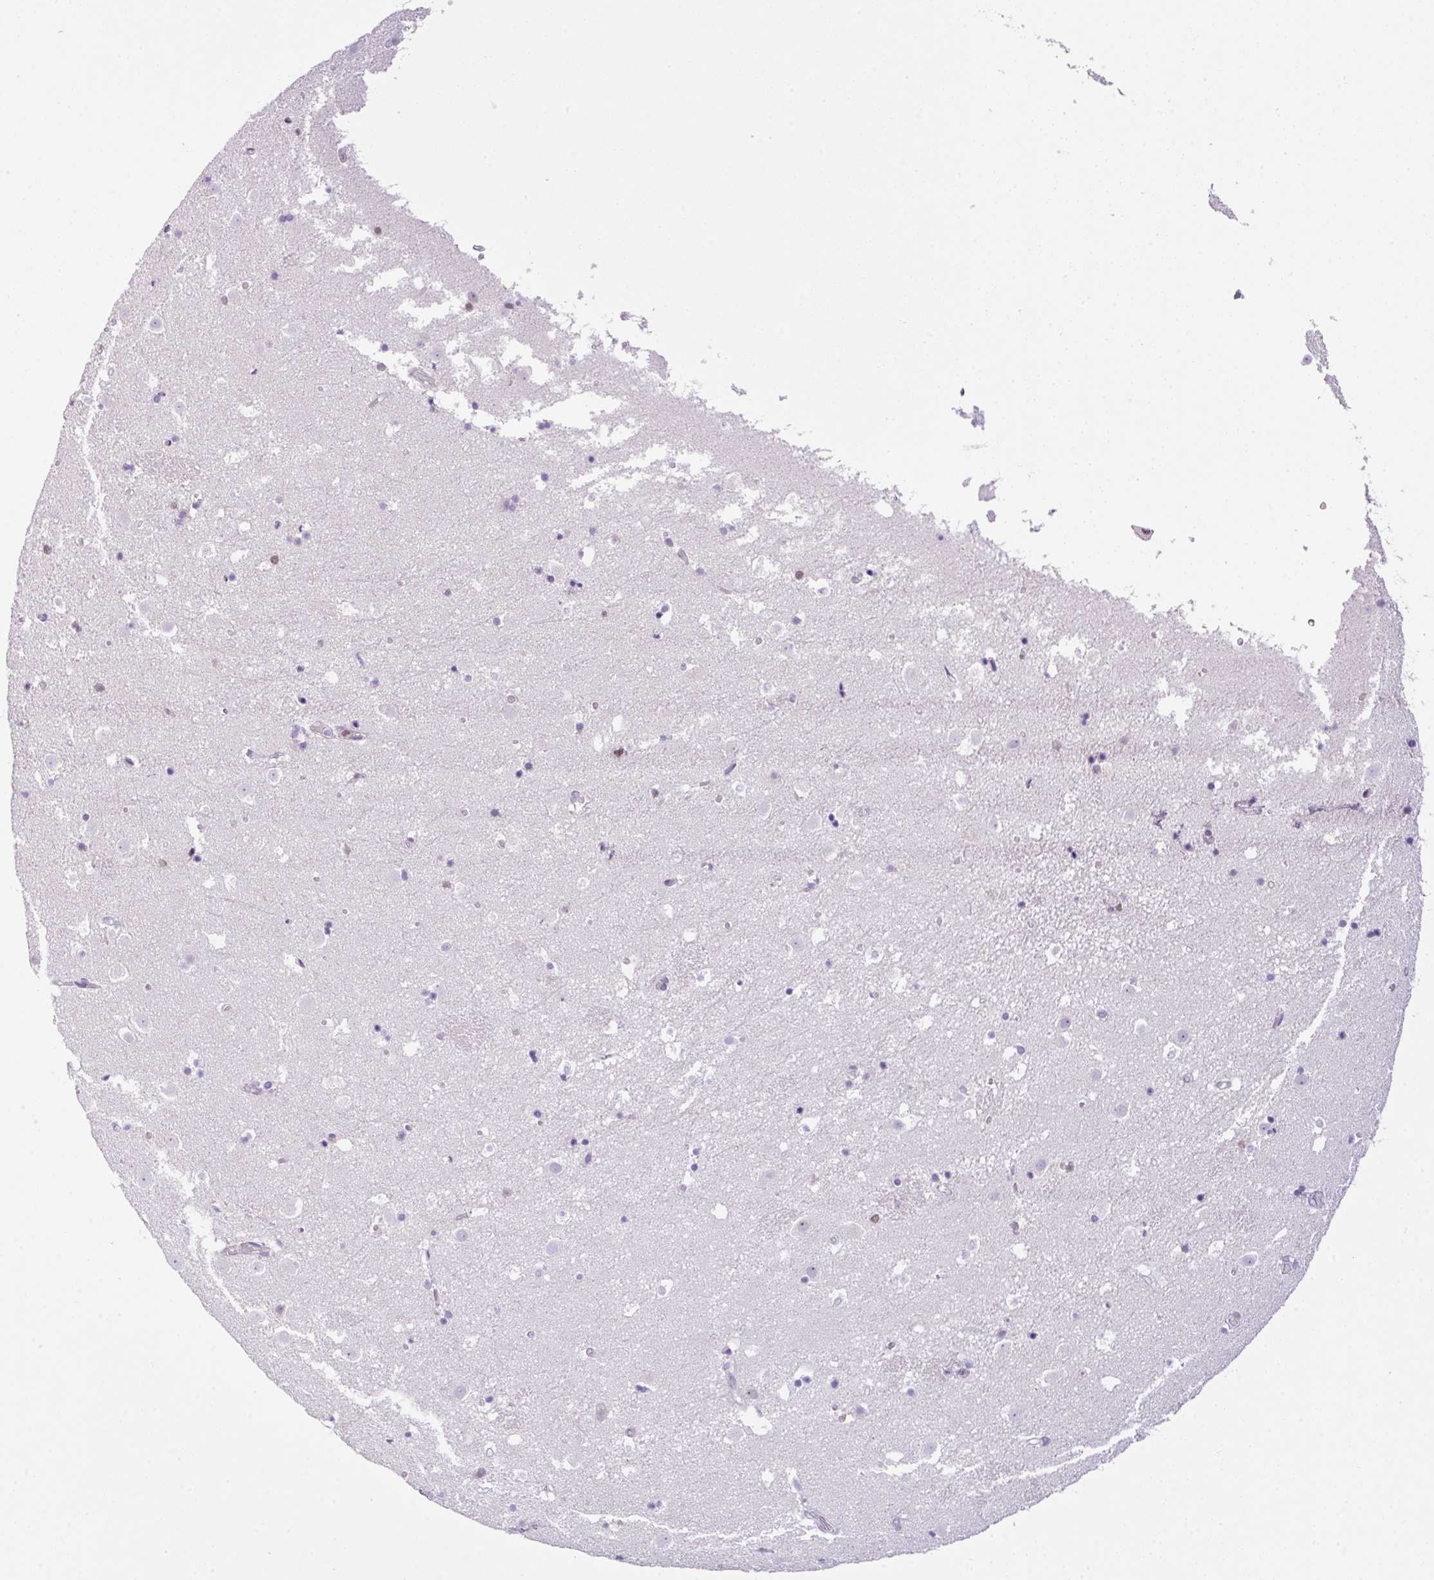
{"staining": {"intensity": "negative", "quantity": "none", "location": "none"}, "tissue": "caudate", "cell_type": "Glial cells", "image_type": "normal", "snomed": [{"axis": "morphology", "description": "Normal tissue, NOS"}, {"axis": "topography", "description": "Lateral ventricle wall"}], "caption": "Immunohistochemistry (IHC) micrograph of benign caudate stained for a protein (brown), which demonstrates no positivity in glial cells.", "gene": "CCDC137", "patient": {"sex": "male", "age": 25}}